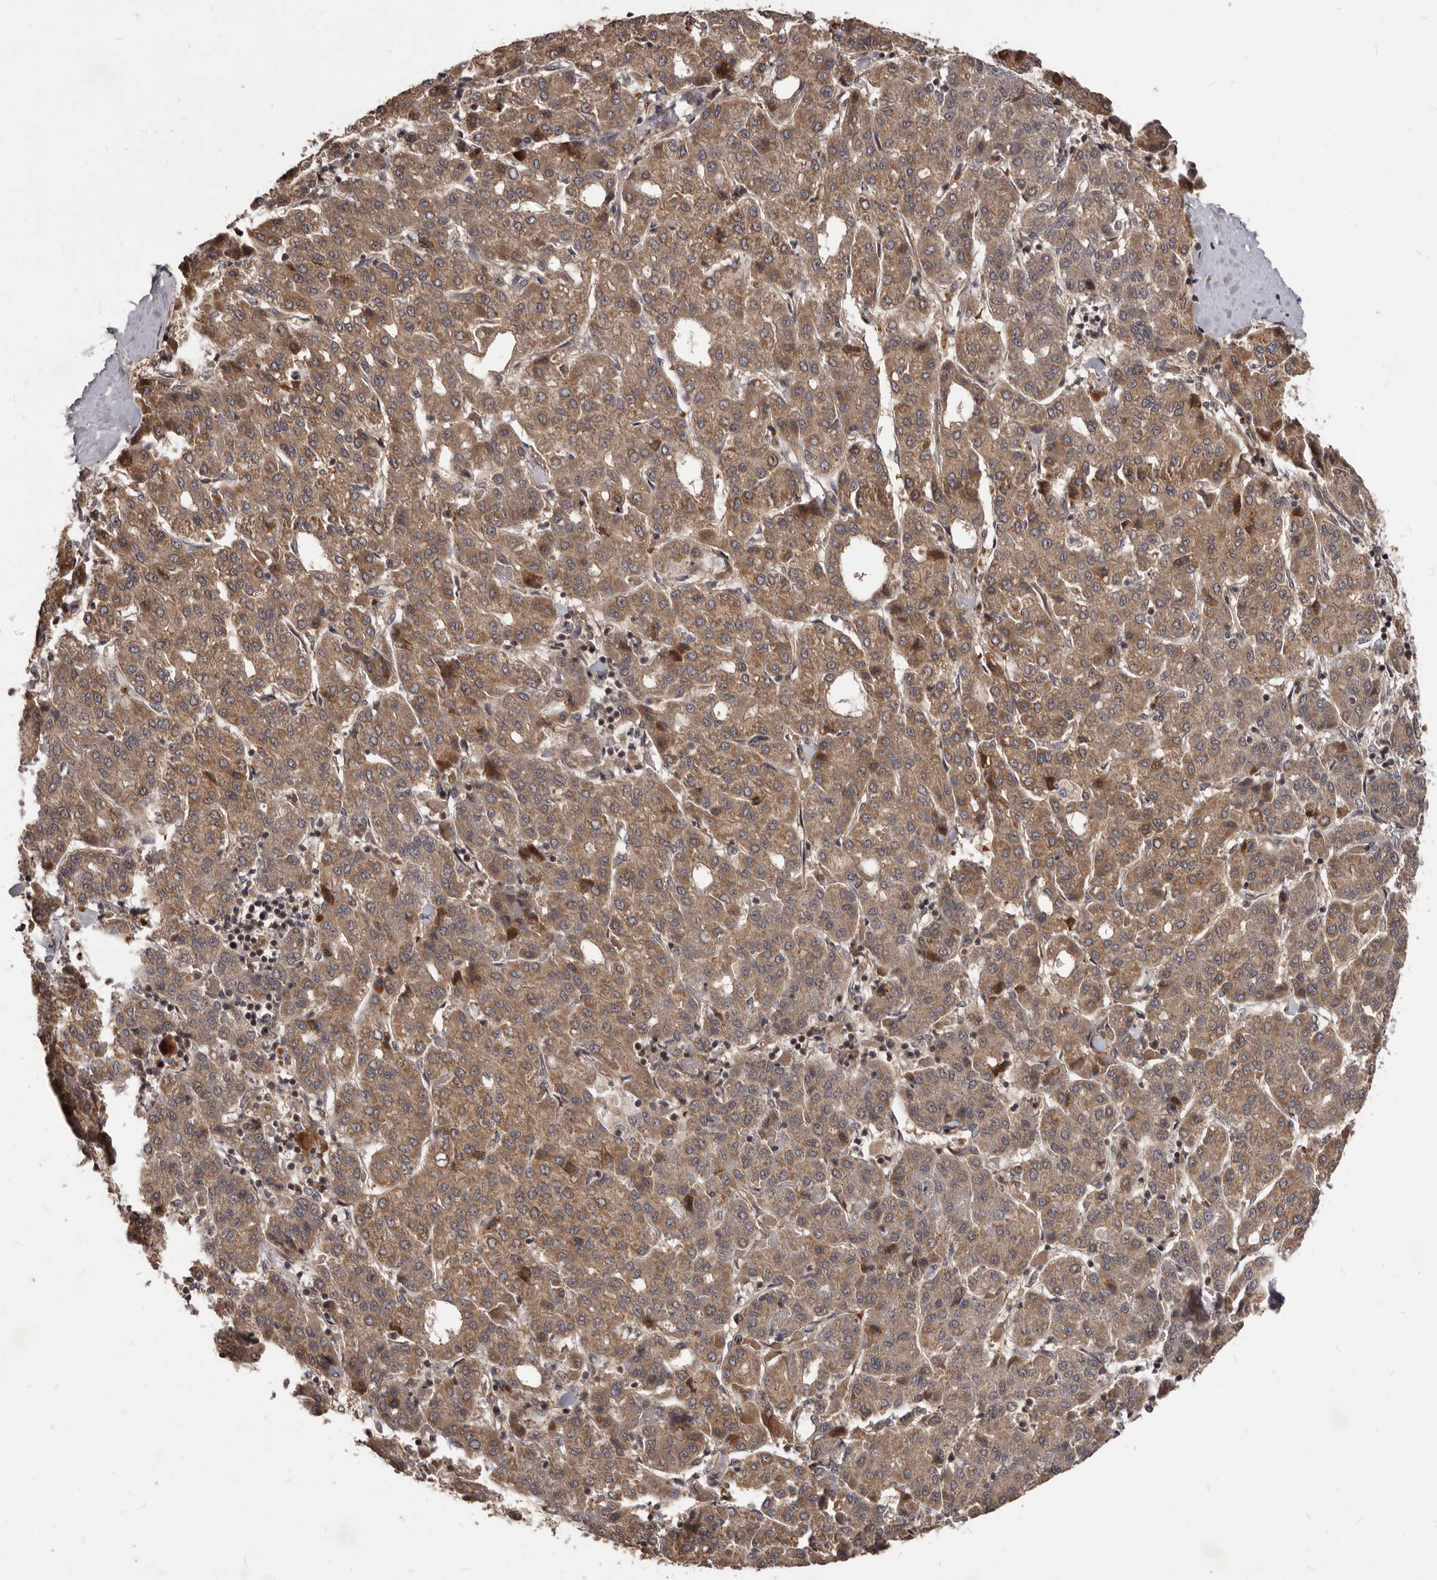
{"staining": {"intensity": "moderate", "quantity": ">75%", "location": "cytoplasmic/membranous"}, "tissue": "liver cancer", "cell_type": "Tumor cells", "image_type": "cancer", "snomed": [{"axis": "morphology", "description": "Carcinoma, Hepatocellular, NOS"}, {"axis": "topography", "description": "Liver"}], "caption": "Hepatocellular carcinoma (liver) tissue displays moderate cytoplasmic/membranous expression in approximately >75% of tumor cells, visualized by immunohistochemistry. (DAB = brown stain, brightfield microscopy at high magnification).", "gene": "GABPB2", "patient": {"sex": "male", "age": 65}}